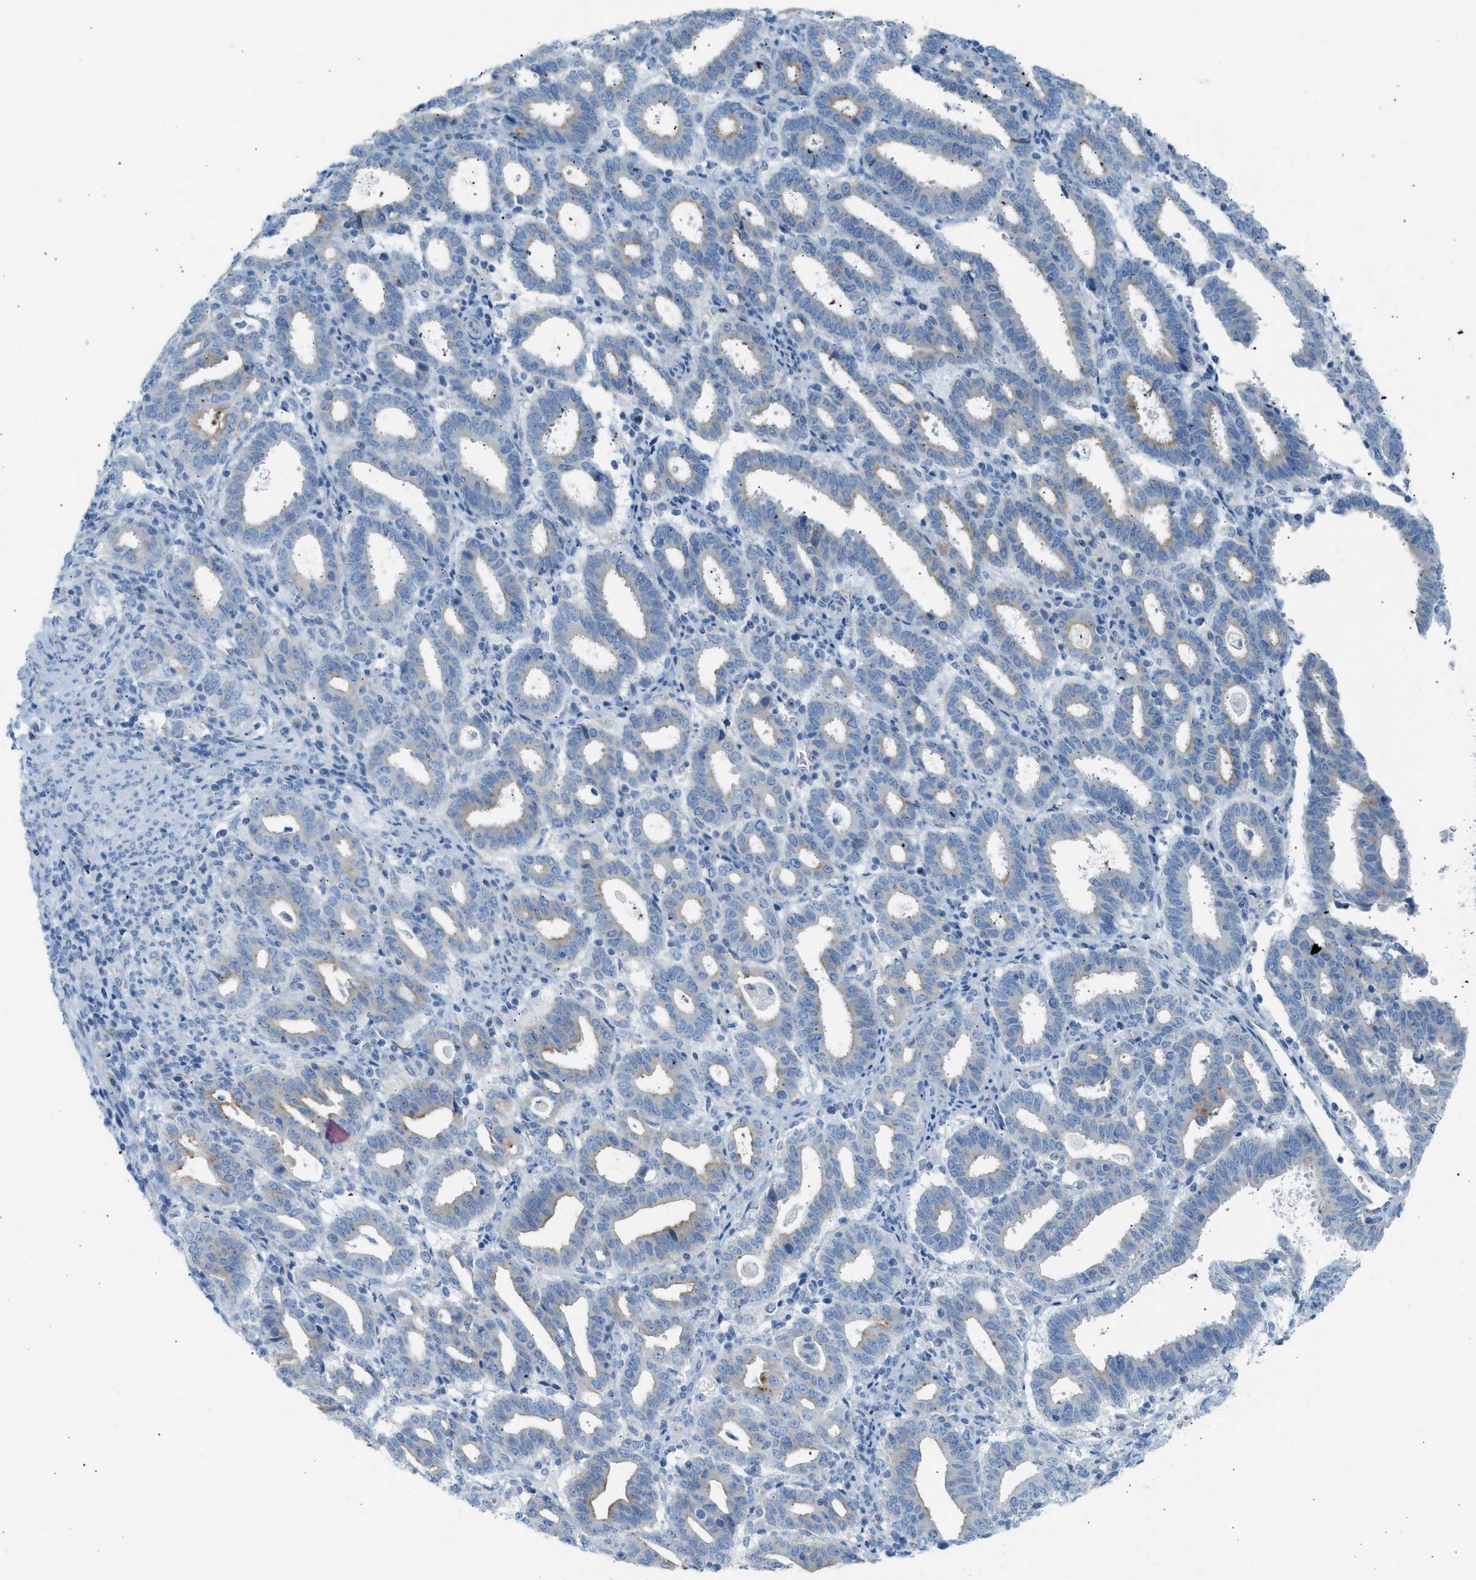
{"staining": {"intensity": "weak", "quantity": "<25%", "location": "cytoplasmic/membranous"}, "tissue": "endometrial cancer", "cell_type": "Tumor cells", "image_type": "cancer", "snomed": [{"axis": "morphology", "description": "Adenocarcinoma, NOS"}, {"axis": "topography", "description": "Uterus"}], "caption": "Immunohistochemical staining of human endometrial cancer displays no significant expression in tumor cells. (DAB immunohistochemistry, high magnification).", "gene": "NDUFS8", "patient": {"sex": "female", "age": 83}}